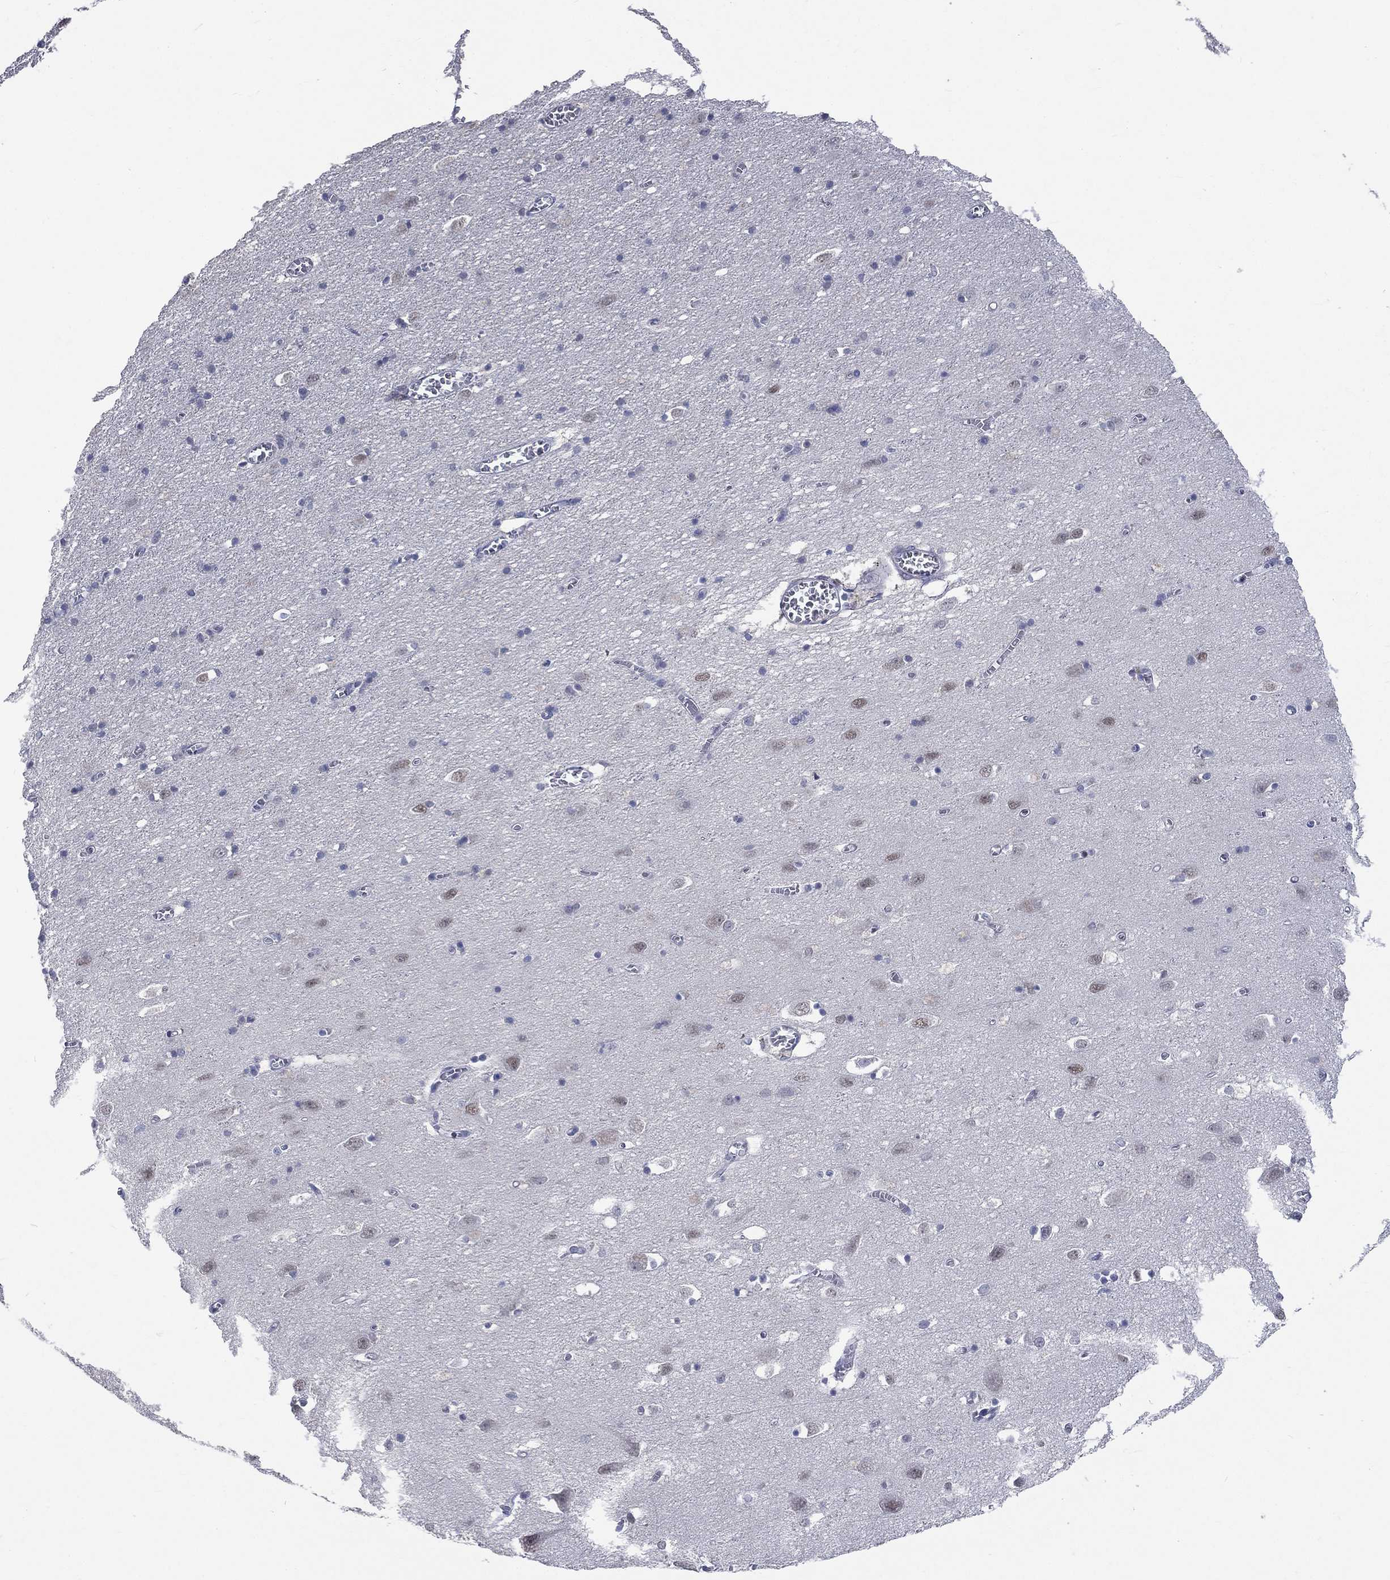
{"staining": {"intensity": "negative", "quantity": "none", "location": "none"}, "tissue": "cerebral cortex", "cell_type": "Endothelial cells", "image_type": "normal", "snomed": [{"axis": "morphology", "description": "Normal tissue, NOS"}, {"axis": "topography", "description": "Cerebral cortex"}], "caption": "The immunohistochemistry (IHC) histopathology image has no significant staining in endothelial cells of cerebral cortex.", "gene": "ZBTB18", "patient": {"sex": "male", "age": 70}}